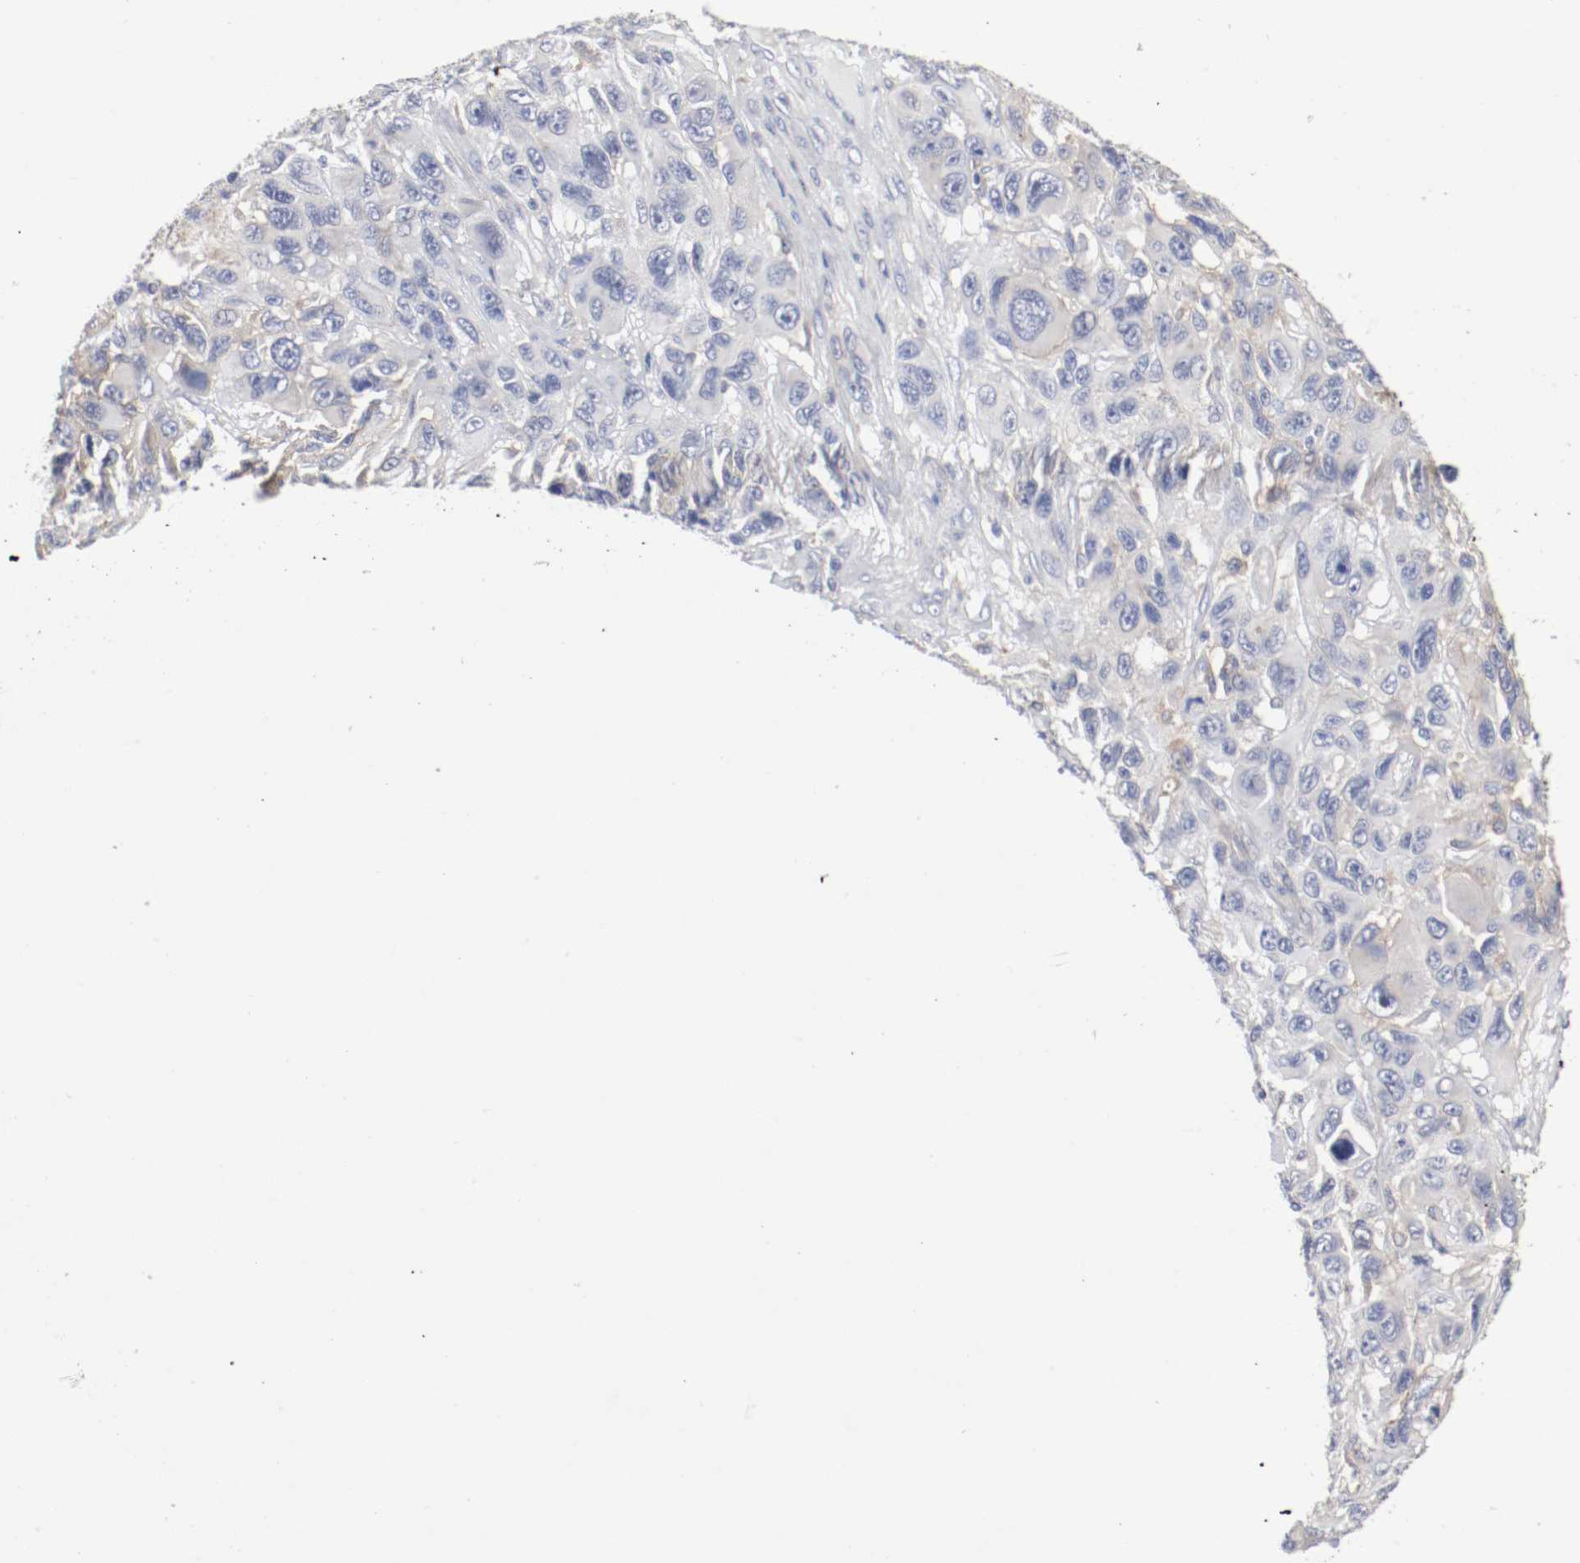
{"staining": {"intensity": "negative", "quantity": "none", "location": "none"}, "tissue": "melanoma", "cell_type": "Tumor cells", "image_type": "cancer", "snomed": [{"axis": "morphology", "description": "Malignant melanoma, NOS"}, {"axis": "topography", "description": "Skin"}], "caption": "Immunohistochemical staining of melanoma reveals no significant expression in tumor cells.", "gene": "FGFBP1", "patient": {"sex": "male", "age": 53}}